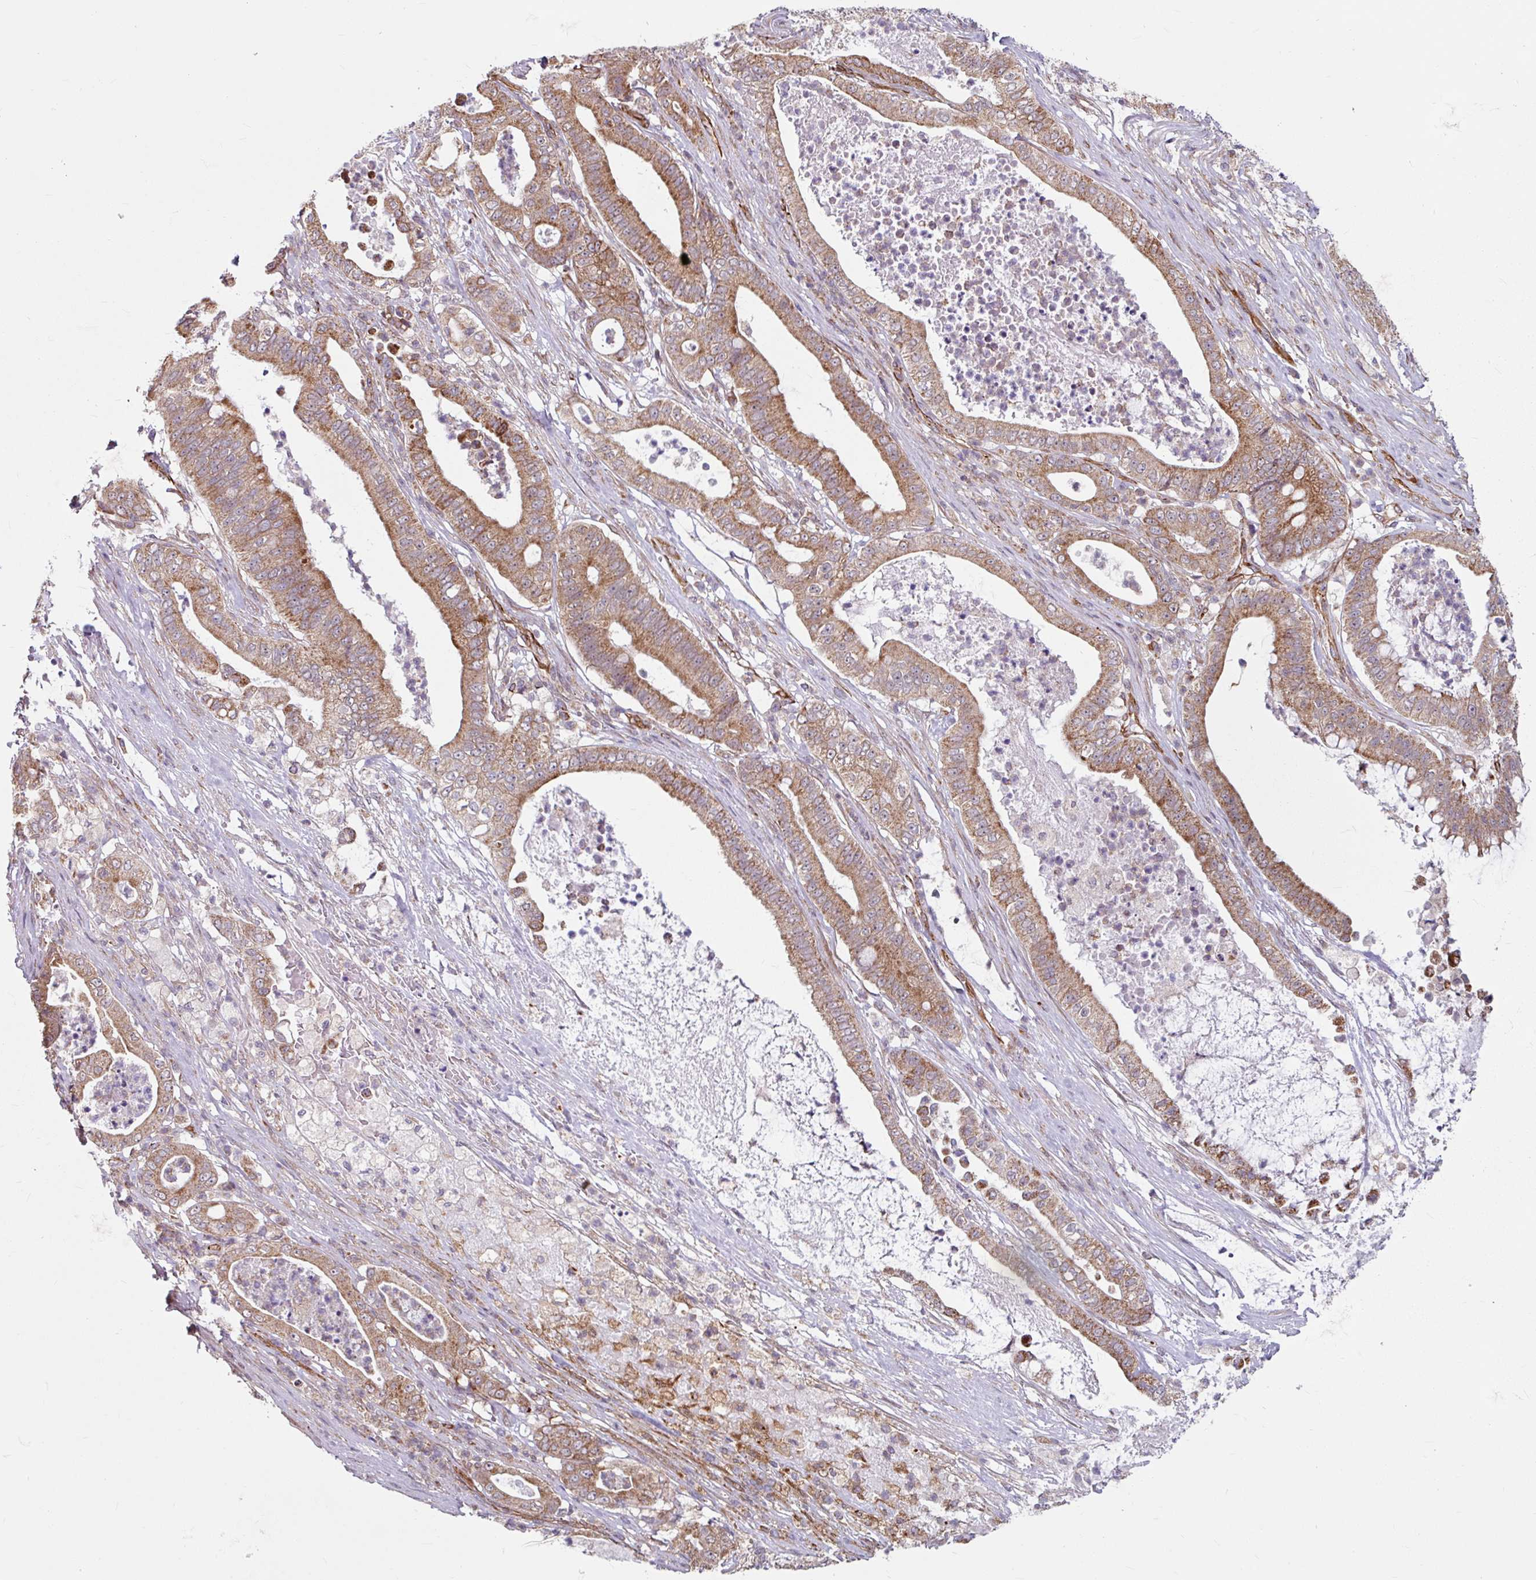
{"staining": {"intensity": "moderate", "quantity": ">75%", "location": "cytoplasmic/membranous"}, "tissue": "pancreatic cancer", "cell_type": "Tumor cells", "image_type": "cancer", "snomed": [{"axis": "morphology", "description": "Adenocarcinoma, NOS"}, {"axis": "topography", "description": "Pancreas"}], "caption": "Pancreatic adenocarcinoma was stained to show a protein in brown. There is medium levels of moderate cytoplasmic/membranous staining in about >75% of tumor cells. (brown staining indicates protein expression, while blue staining denotes nuclei).", "gene": "DAAM2", "patient": {"sex": "male", "age": 71}}